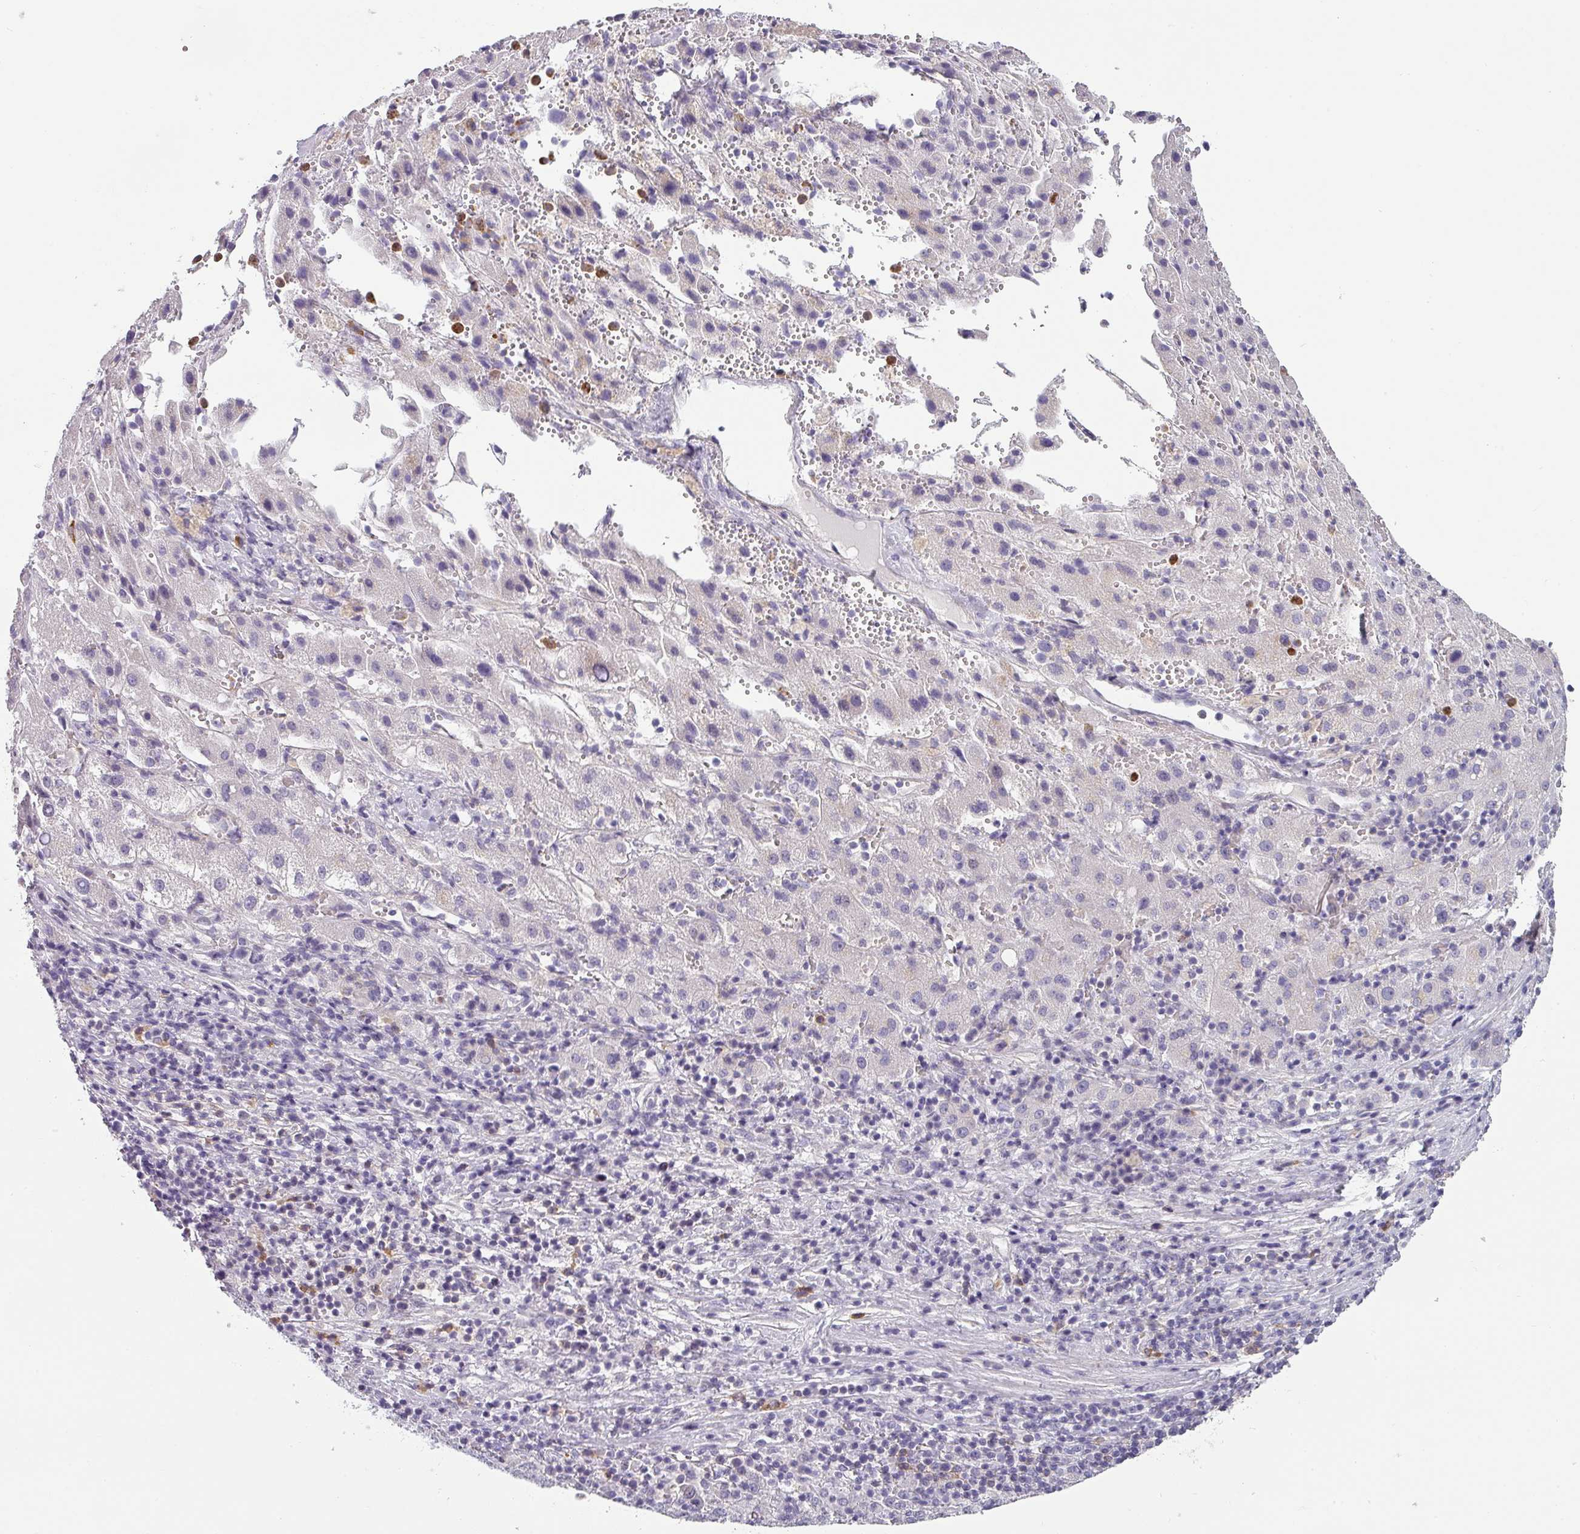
{"staining": {"intensity": "negative", "quantity": "none", "location": "none"}, "tissue": "liver cancer", "cell_type": "Tumor cells", "image_type": "cancer", "snomed": [{"axis": "morphology", "description": "Carcinoma, Hepatocellular, NOS"}, {"axis": "topography", "description": "Liver"}], "caption": "Tumor cells show no significant protein positivity in liver cancer. Nuclei are stained in blue.", "gene": "BTLA", "patient": {"sex": "female", "age": 58}}